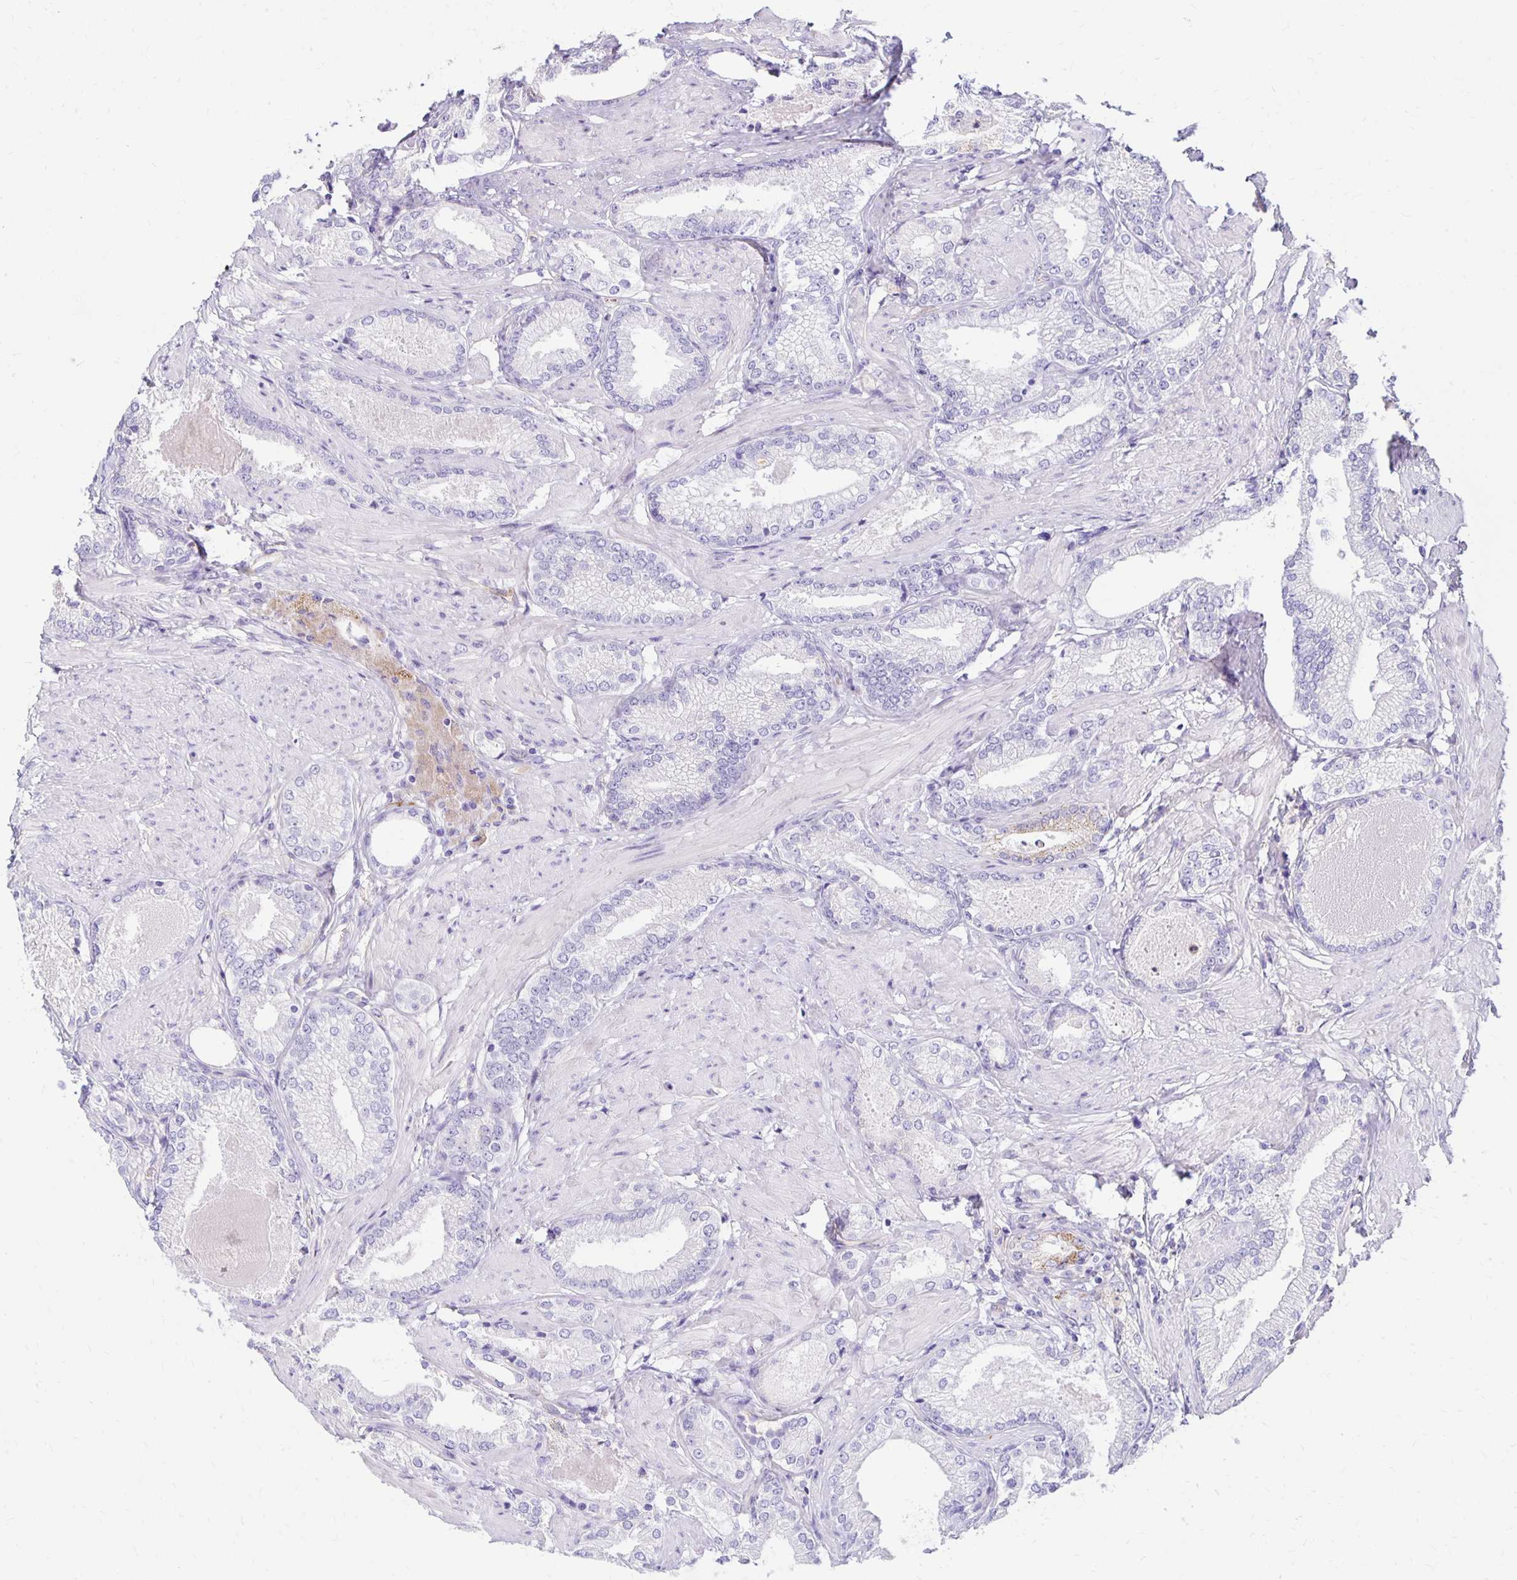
{"staining": {"intensity": "negative", "quantity": "none", "location": "none"}, "tissue": "prostate cancer", "cell_type": "Tumor cells", "image_type": "cancer", "snomed": [{"axis": "morphology", "description": "Adenocarcinoma, High grade"}, {"axis": "topography", "description": "Prostate and seminal vesicle, NOS"}], "caption": "Immunohistochemistry micrograph of prostate cancer stained for a protein (brown), which reveals no staining in tumor cells. (DAB IHC, high magnification).", "gene": "TTYH1", "patient": {"sex": "male", "age": 61}}